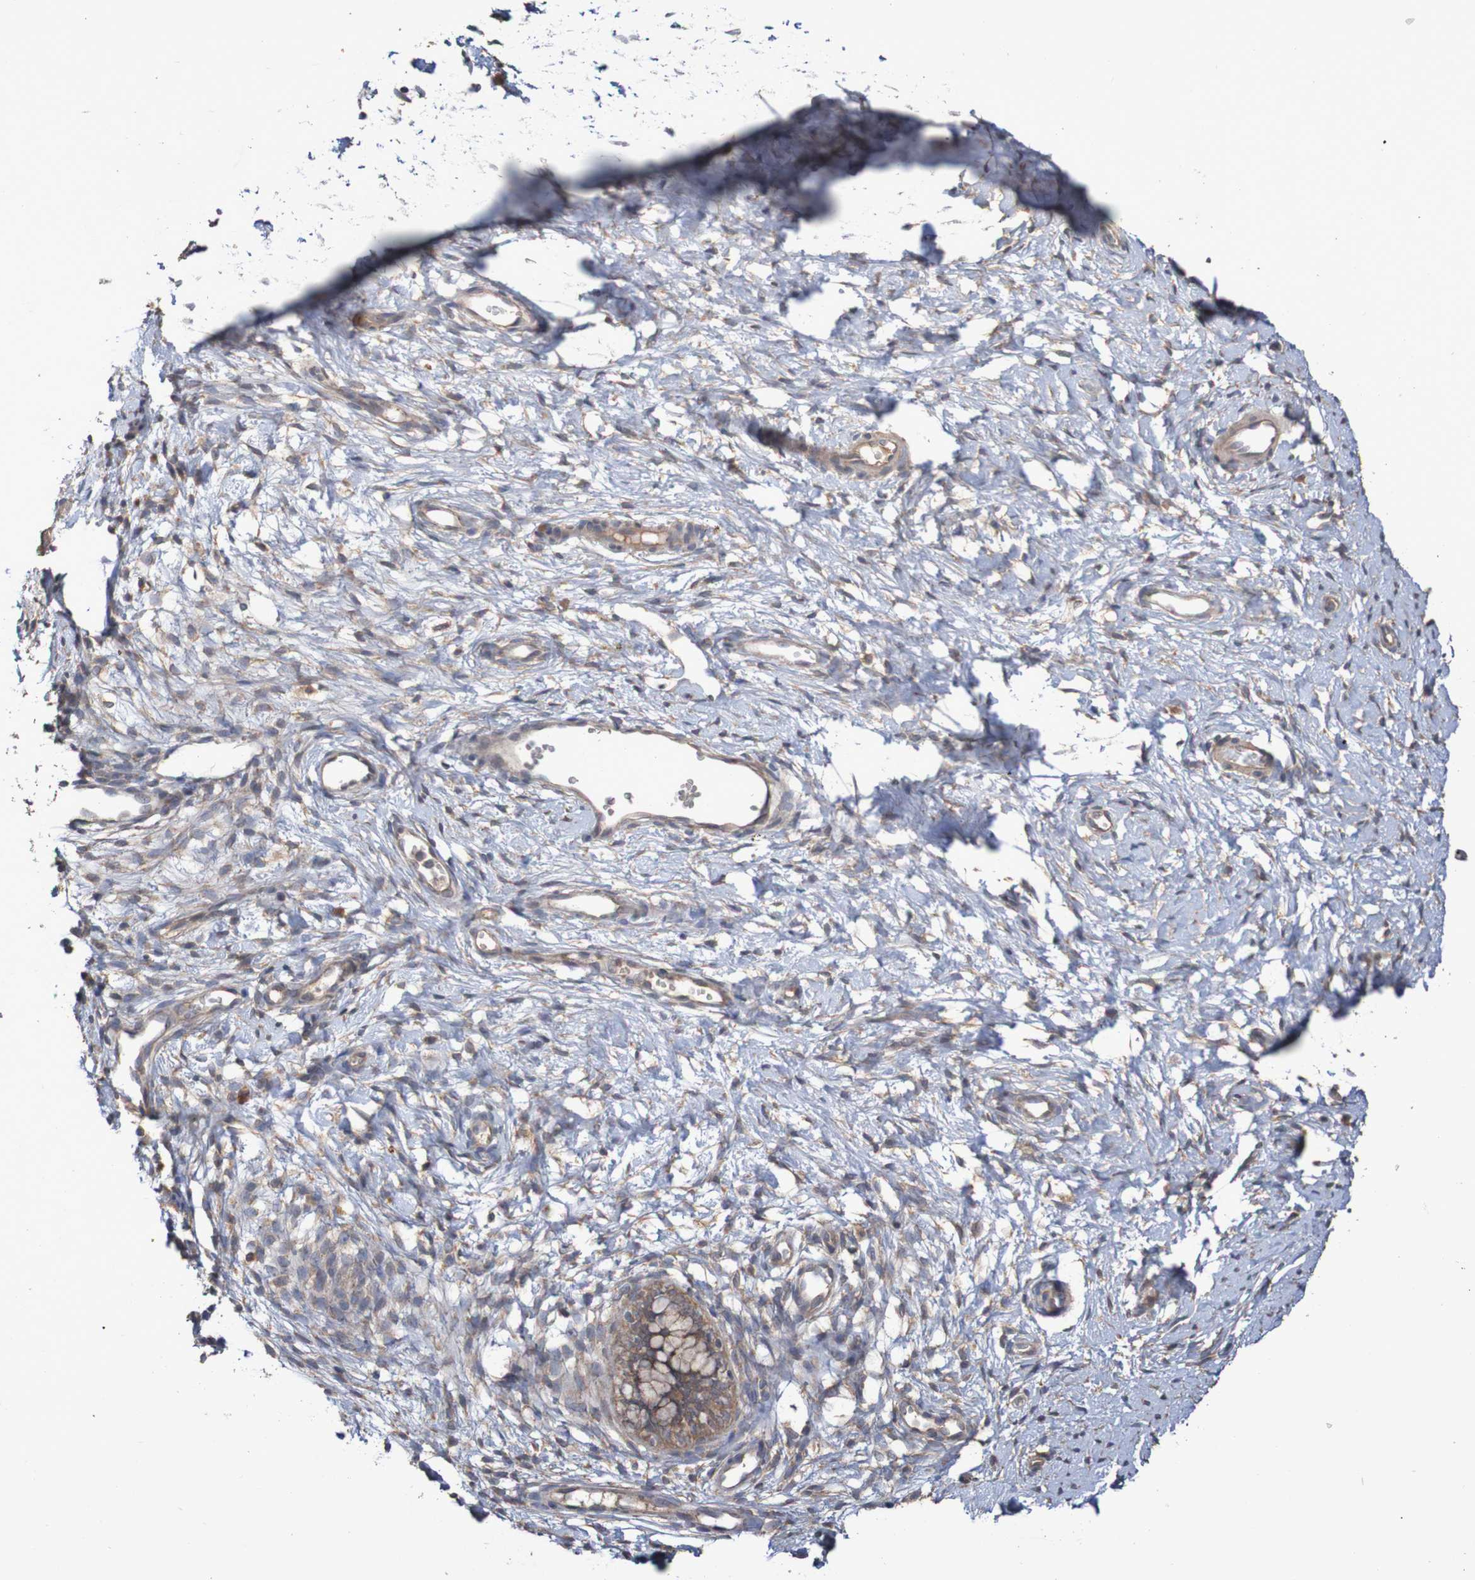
{"staining": {"intensity": "moderate", "quantity": ">75%", "location": "cytoplasmic/membranous"}, "tissue": "cervix", "cell_type": "Glandular cells", "image_type": "normal", "snomed": [{"axis": "morphology", "description": "Normal tissue, NOS"}, {"axis": "topography", "description": "Cervix"}], "caption": "Benign cervix was stained to show a protein in brown. There is medium levels of moderate cytoplasmic/membranous positivity in about >75% of glandular cells.", "gene": "PHYH", "patient": {"sex": "female", "age": 65}}